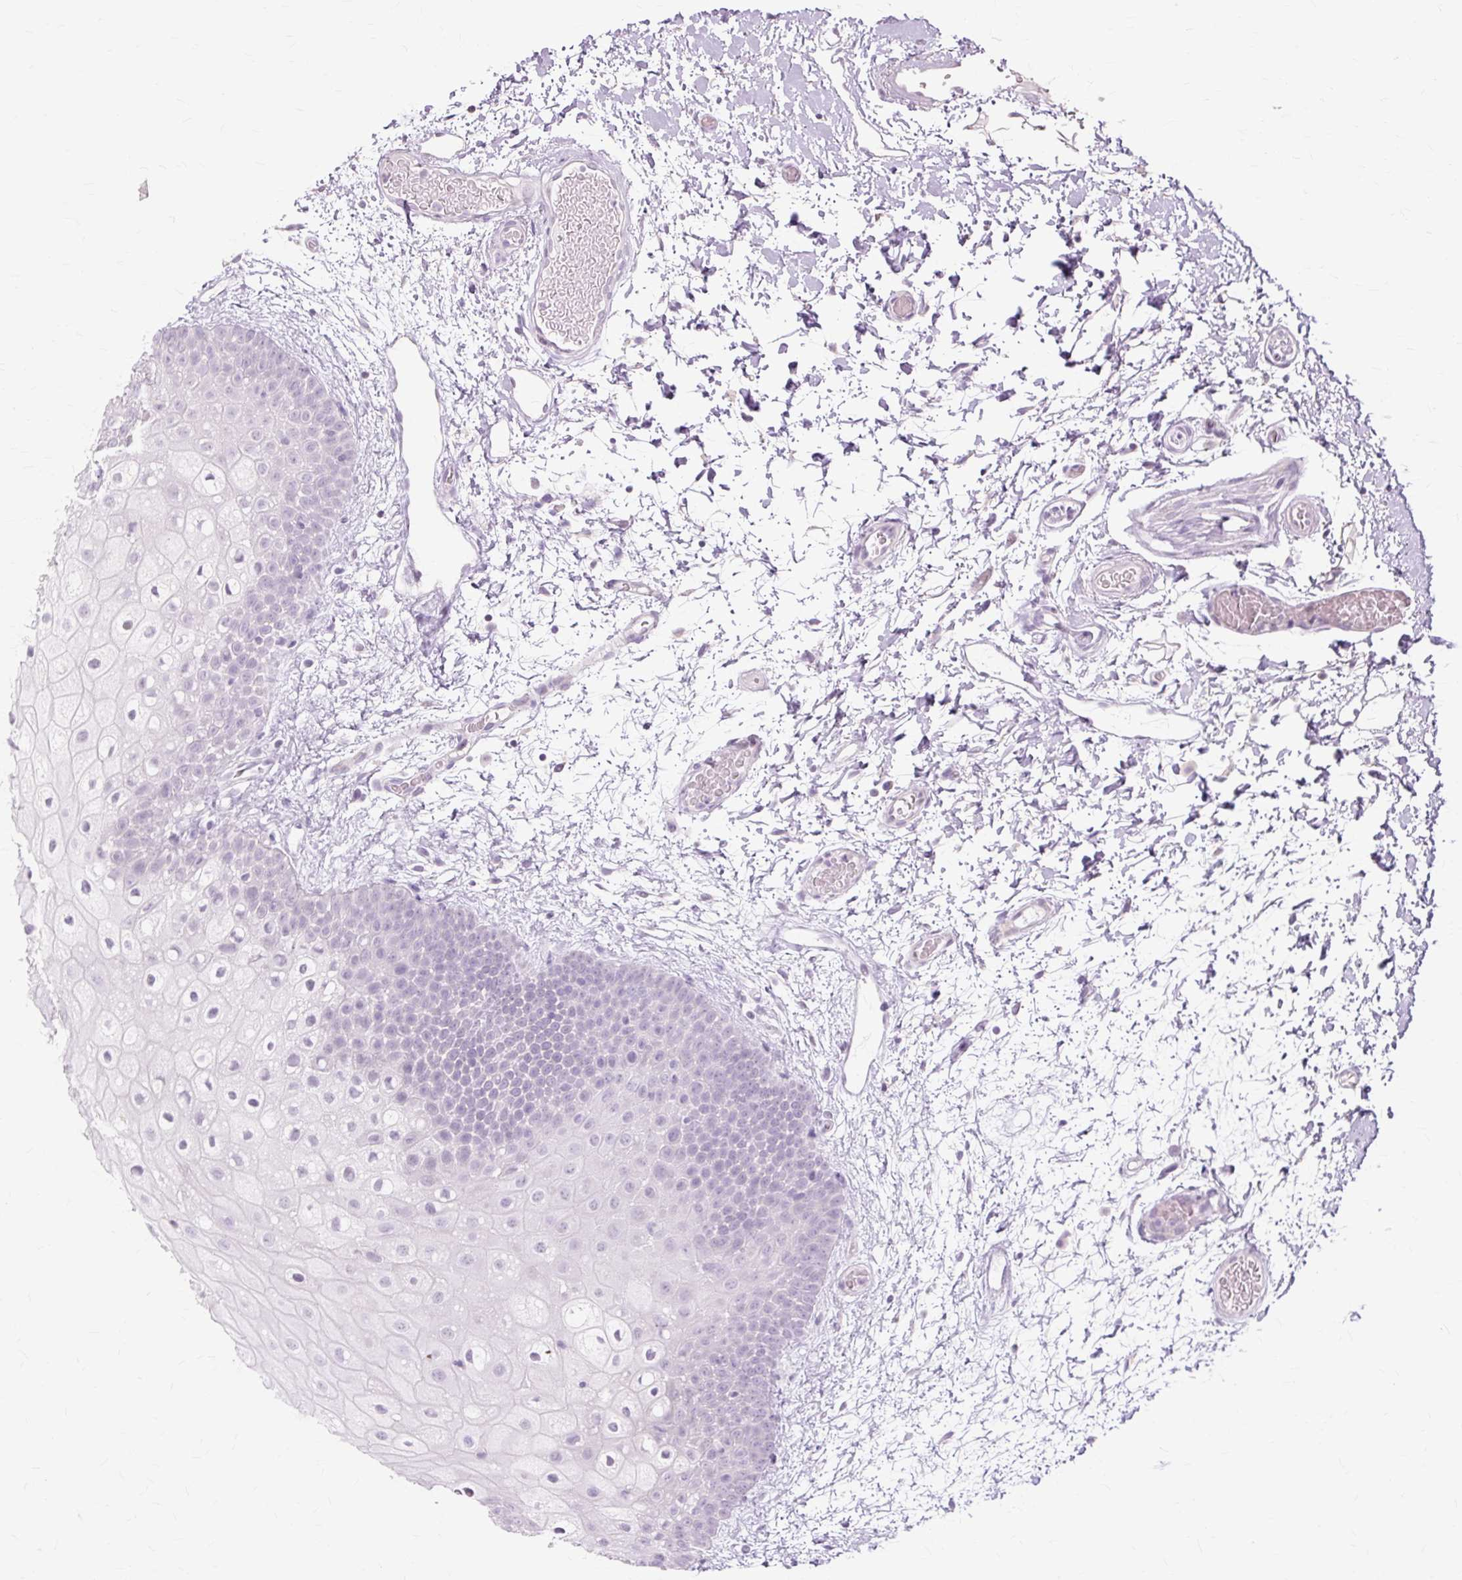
{"staining": {"intensity": "negative", "quantity": "none", "location": "none"}, "tissue": "oral mucosa", "cell_type": "Squamous epithelial cells", "image_type": "normal", "snomed": [{"axis": "morphology", "description": "Normal tissue, NOS"}, {"axis": "morphology", "description": "Squamous cell carcinoma, NOS"}, {"axis": "topography", "description": "Oral tissue"}, {"axis": "topography", "description": "Tounge, NOS"}, {"axis": "topography", "description": "Head-Neck"}], "caption": "Histopathology image shows no significant protein expression in squamous epithelial cells of normal oral mucosa. Nuclei are stained in blue.", "gene": "IRX2", "patient": {"sex": "male", "age": 76}}